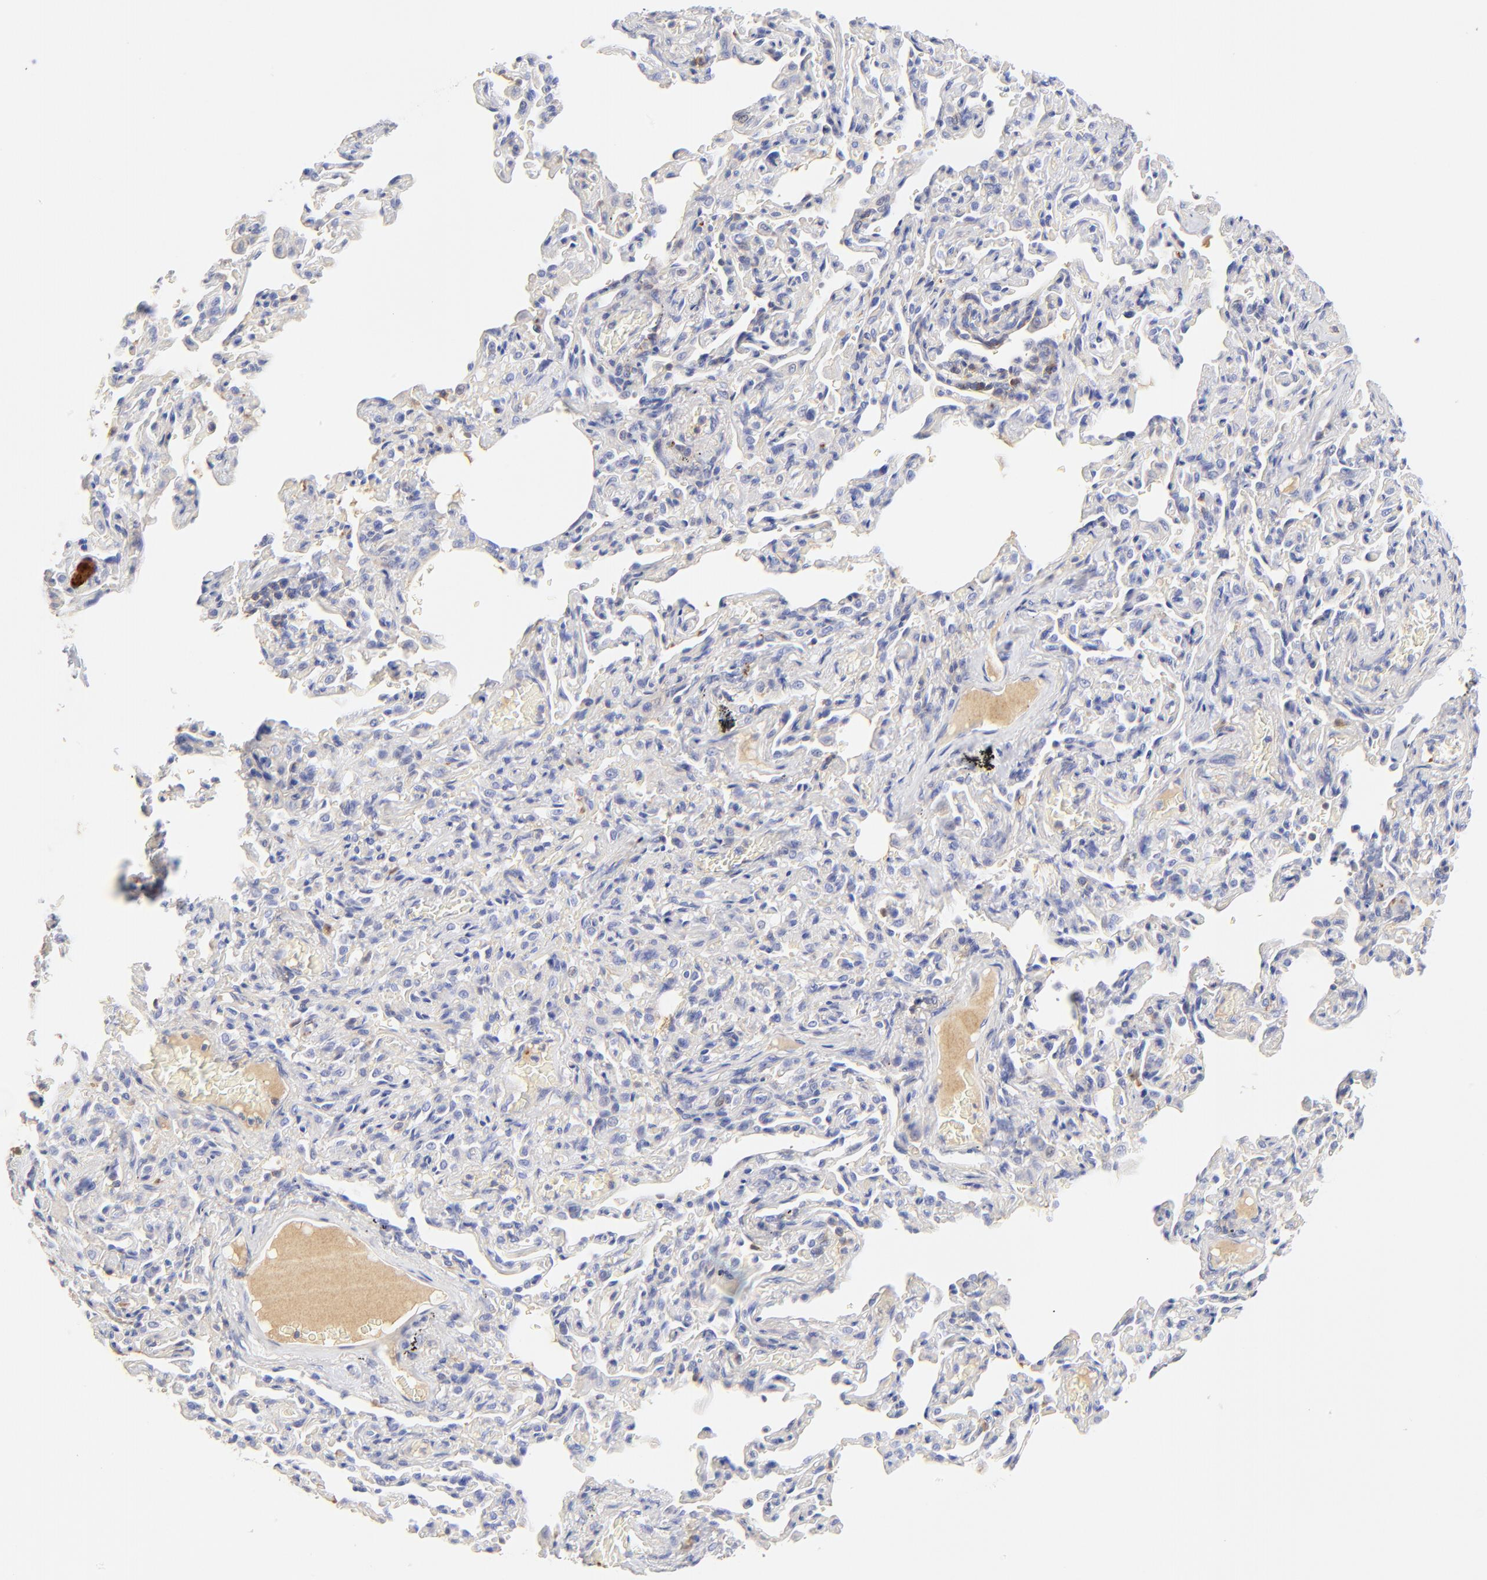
{"staining": {"intensity": "negative", "quantity": "none", "location": "none"}, "tissue": "bronchus", "cell_type": "Respiratory epithelial cells", "image_type": "normal", "snomed": [{"axis": "morphology", "description": "Normal tissue, NOS"}, {"axis": "topography", "description": "Lung"}], "caption": "This is an immunohistochemistry (IHC) image of normal human bronchus. There is no staining in respiratory epithelial cells.", "gene": "MDGA2", "patient": {"sex": "male", "age": 64}}